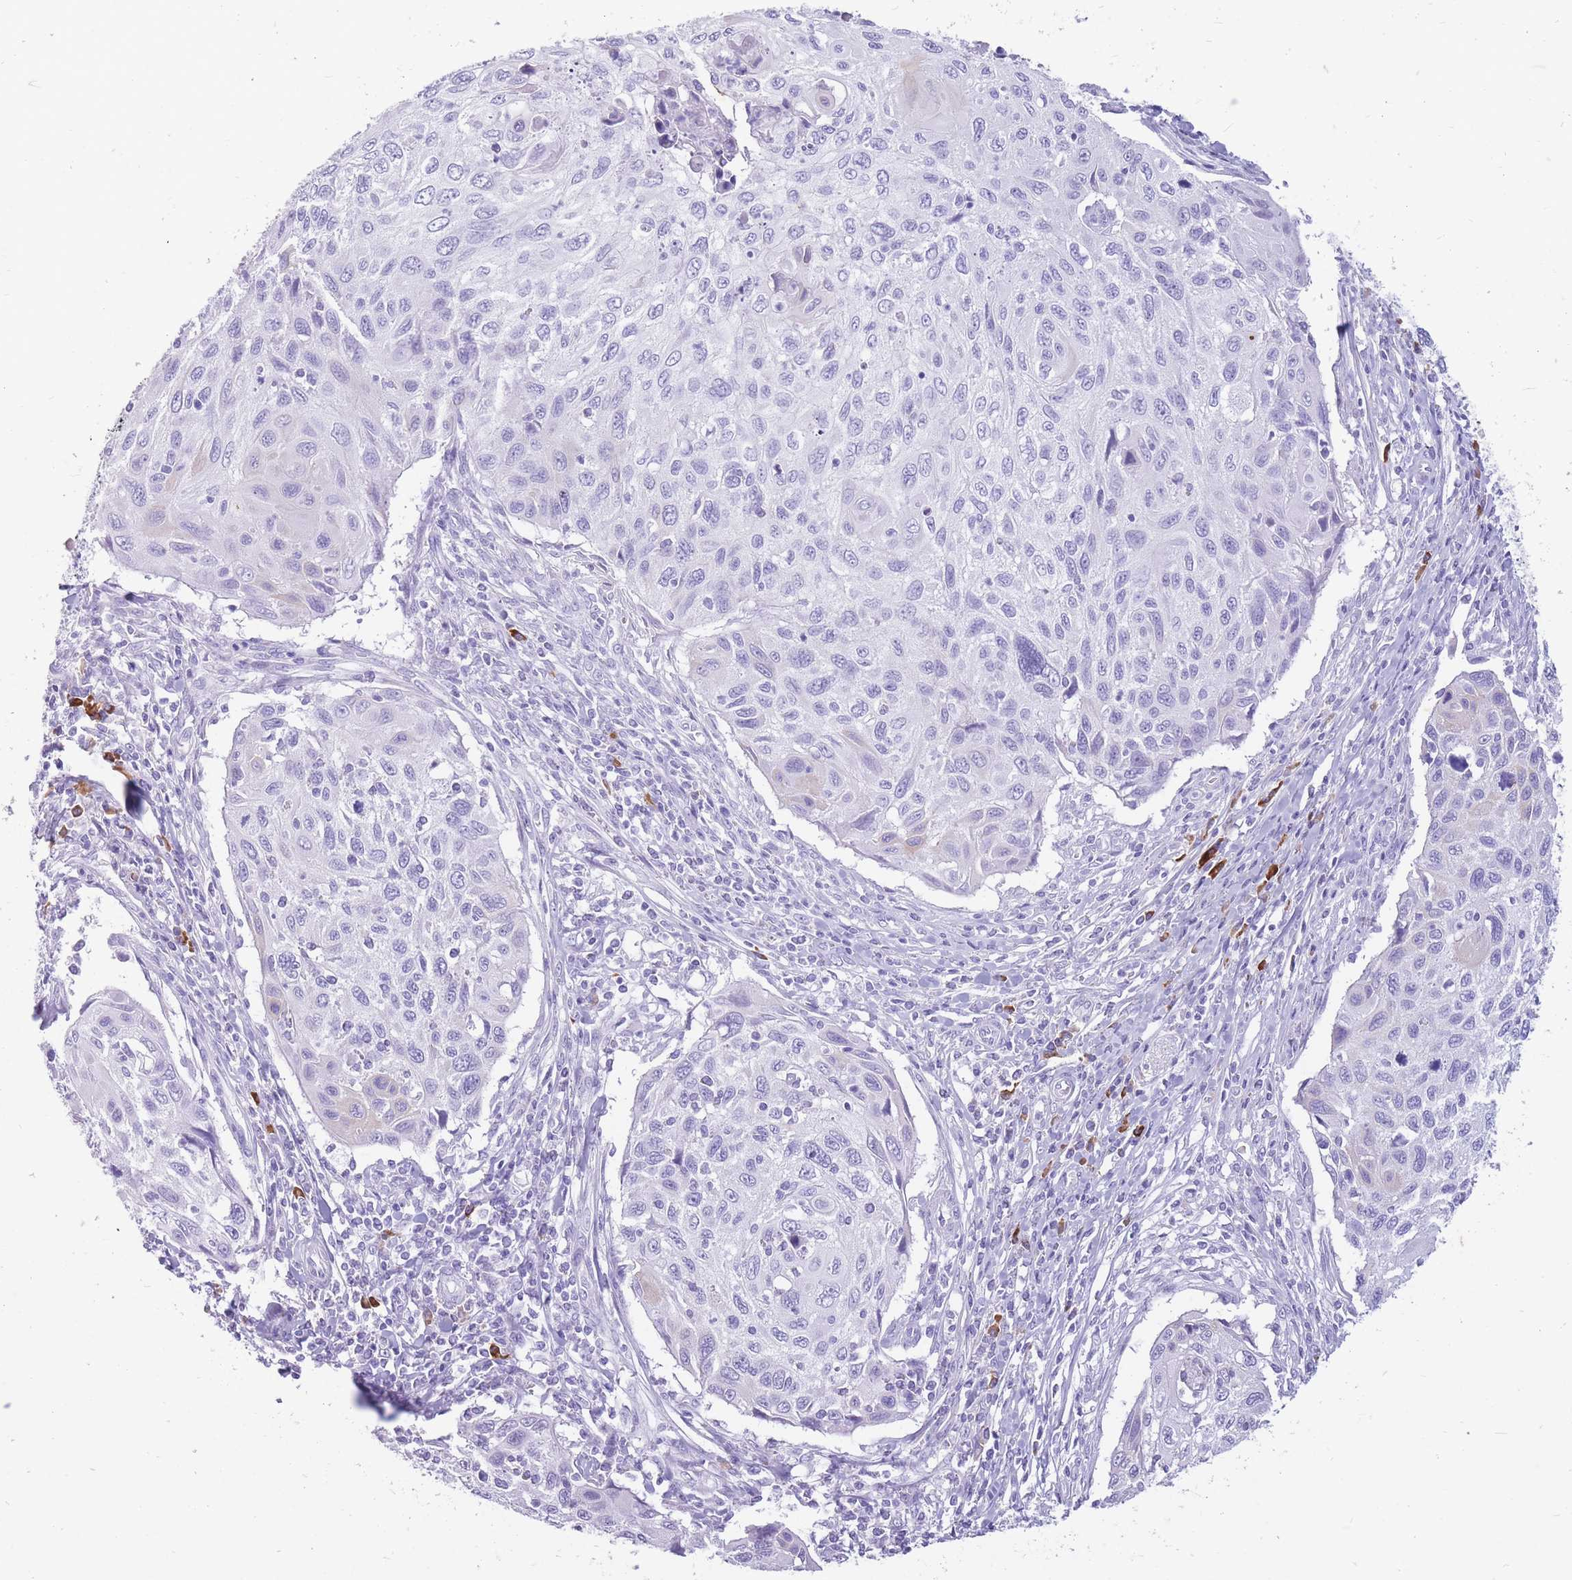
{"staining": {"intensity": "negative", "quantity": "none", "location": "none"}, "tissue": "cervical cancer", "cell_type": "Tumor cells", "image_type": "cancer", "snomed": [{"axis": "morphology", "description": "Squamous cell carcinoma, NOS"}, {"axis": "topography", "description": "Cervix"}], "caption": "Photomicrograph shows no protein positivity in tumor cells of cervical cancer (squamous cell carcinoma) tissue.", "gene": "ZFP37", "patient": {"sex": "female", "age": 70}}